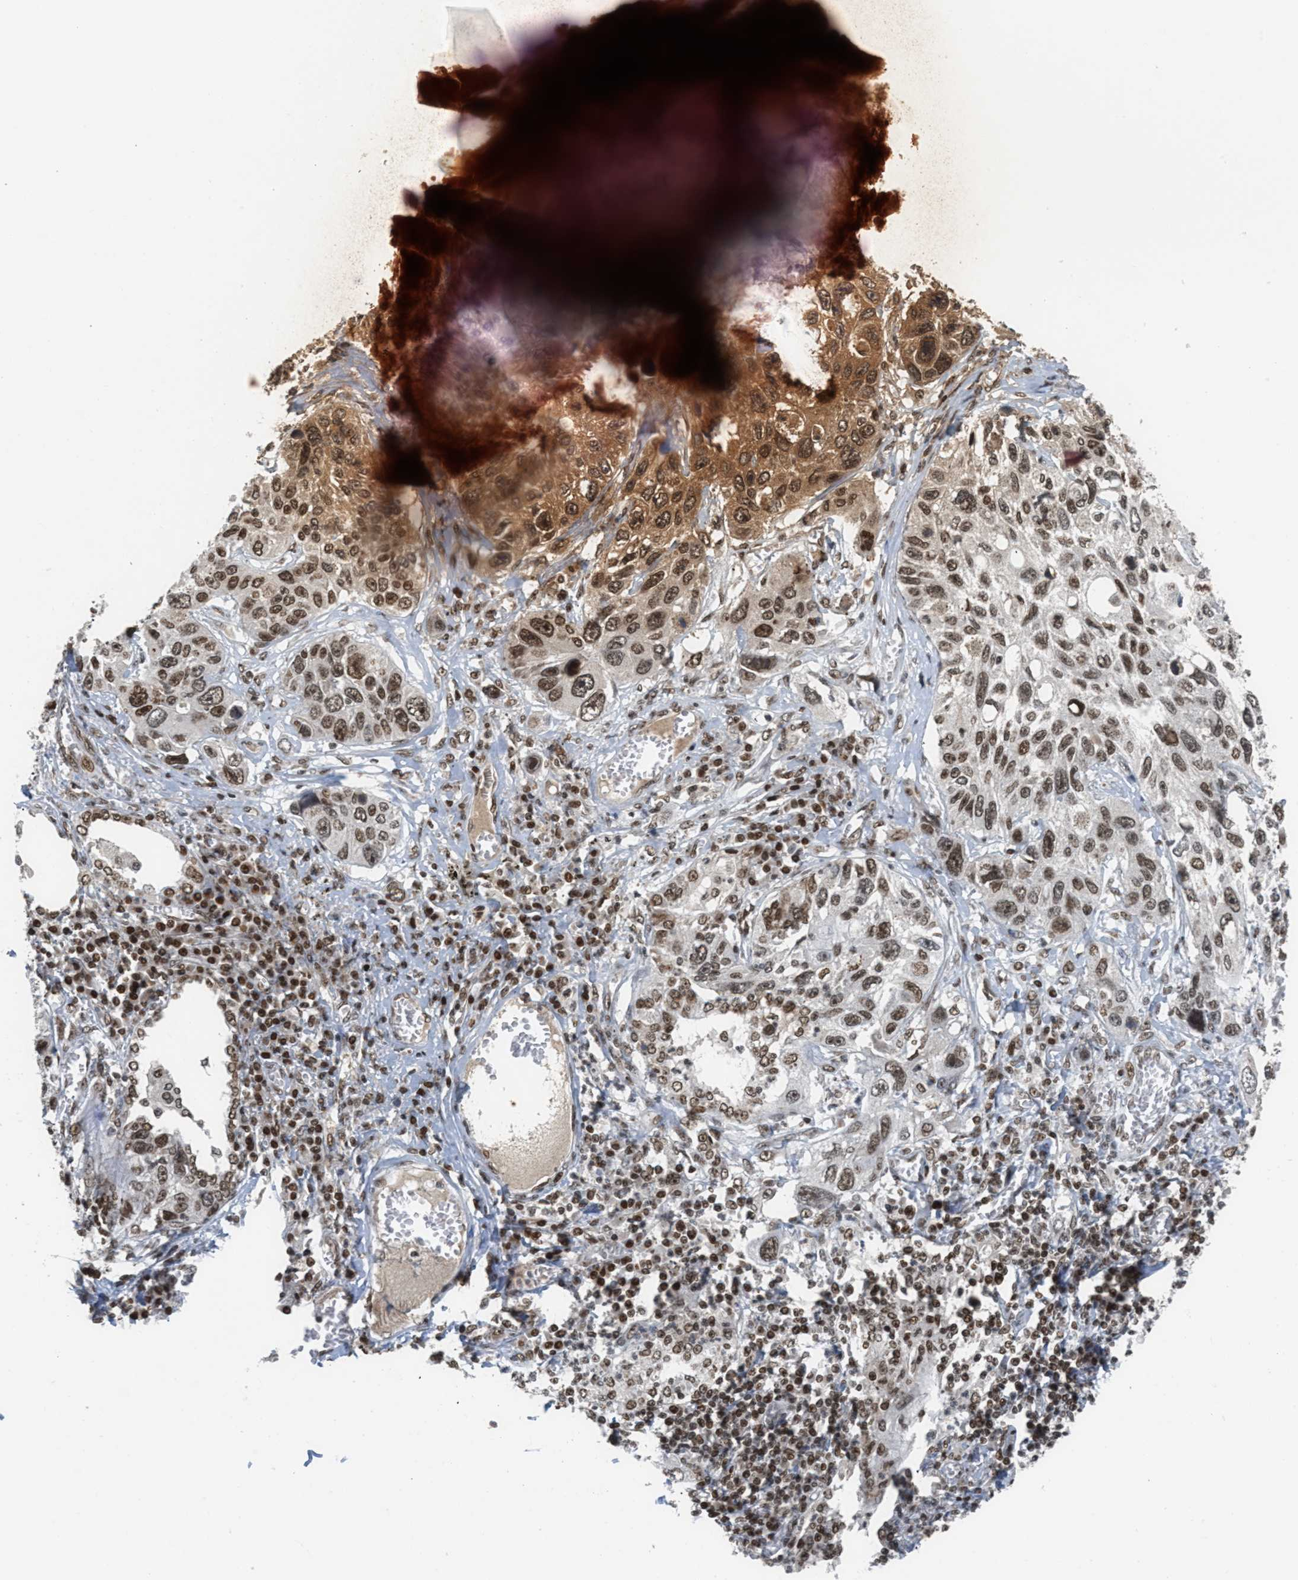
{"staining": {"intensity": "moderate", "quantity": ">75%", "location": "nuclear"}, "tissue": "lung cancer", "cell_type": "Tumor cells", "image_type": "cancer", "snomed": [{"axis": "morphology", "description": "Squamous cell carcinoma, NOS"}, {"axis": "topography", "description": "Lung"}], "caption": "Protein expression analysis of human squamous cell carcinoma (lung) reveals moderate nuclear positivity in about >75% of tumor cells.", "gene": "RAD51B", "patient": {"sex": "male", "age": 71}}